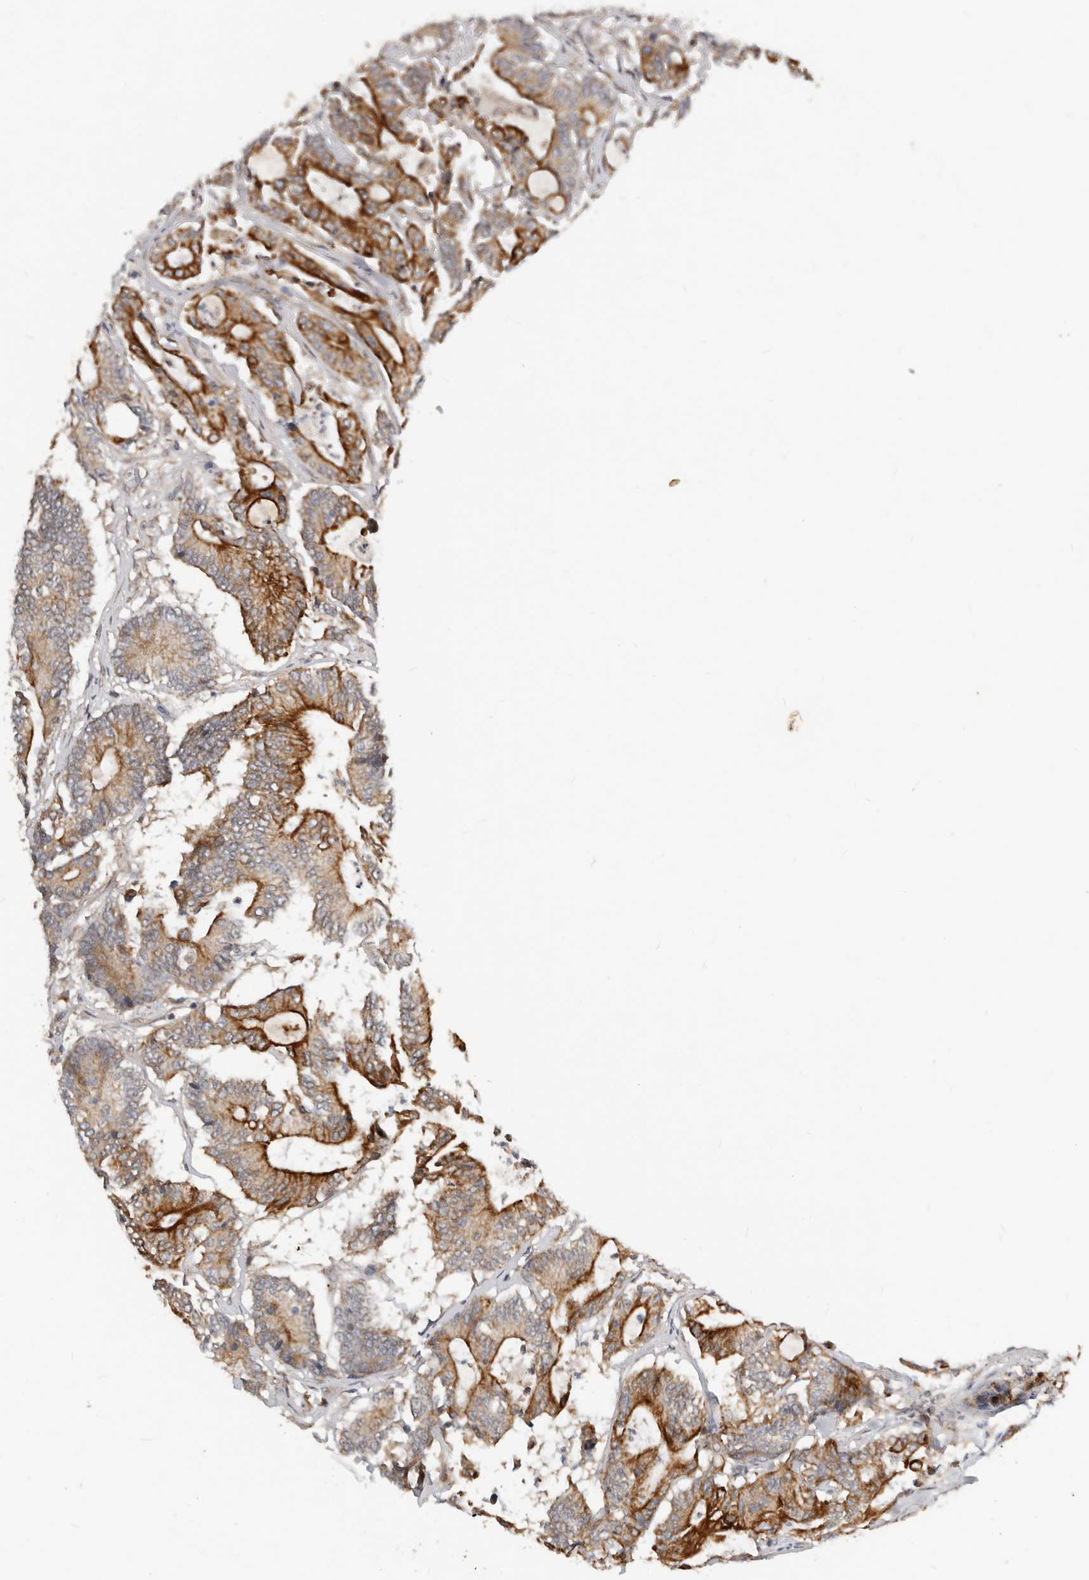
{"staining": {"intensity": "strong", "quantity": ">75%", "location": "cytoplasmic/membranous"}, "tissue": "colorectal cancer", "cell_type": "Tumor cells", "image_type": "cancer", "snomed": [{"axis": "morphology", "description": "Adenocarcinoma, NOS"}, {"axis": "topography", "description": "Colon"}], "caption": "Colorectal cancer was stained to show a protein in brown. There is high levels of strong cytoplasmic/membranous positivity in approximately >75% of tumor cells. The staining was performed using DAB, with brown indicating positive protein expression. Nuclei are stained blue with hematoxylin.", "gene": "NPY4R", "patient": {"sex": "female", "age": 84}}